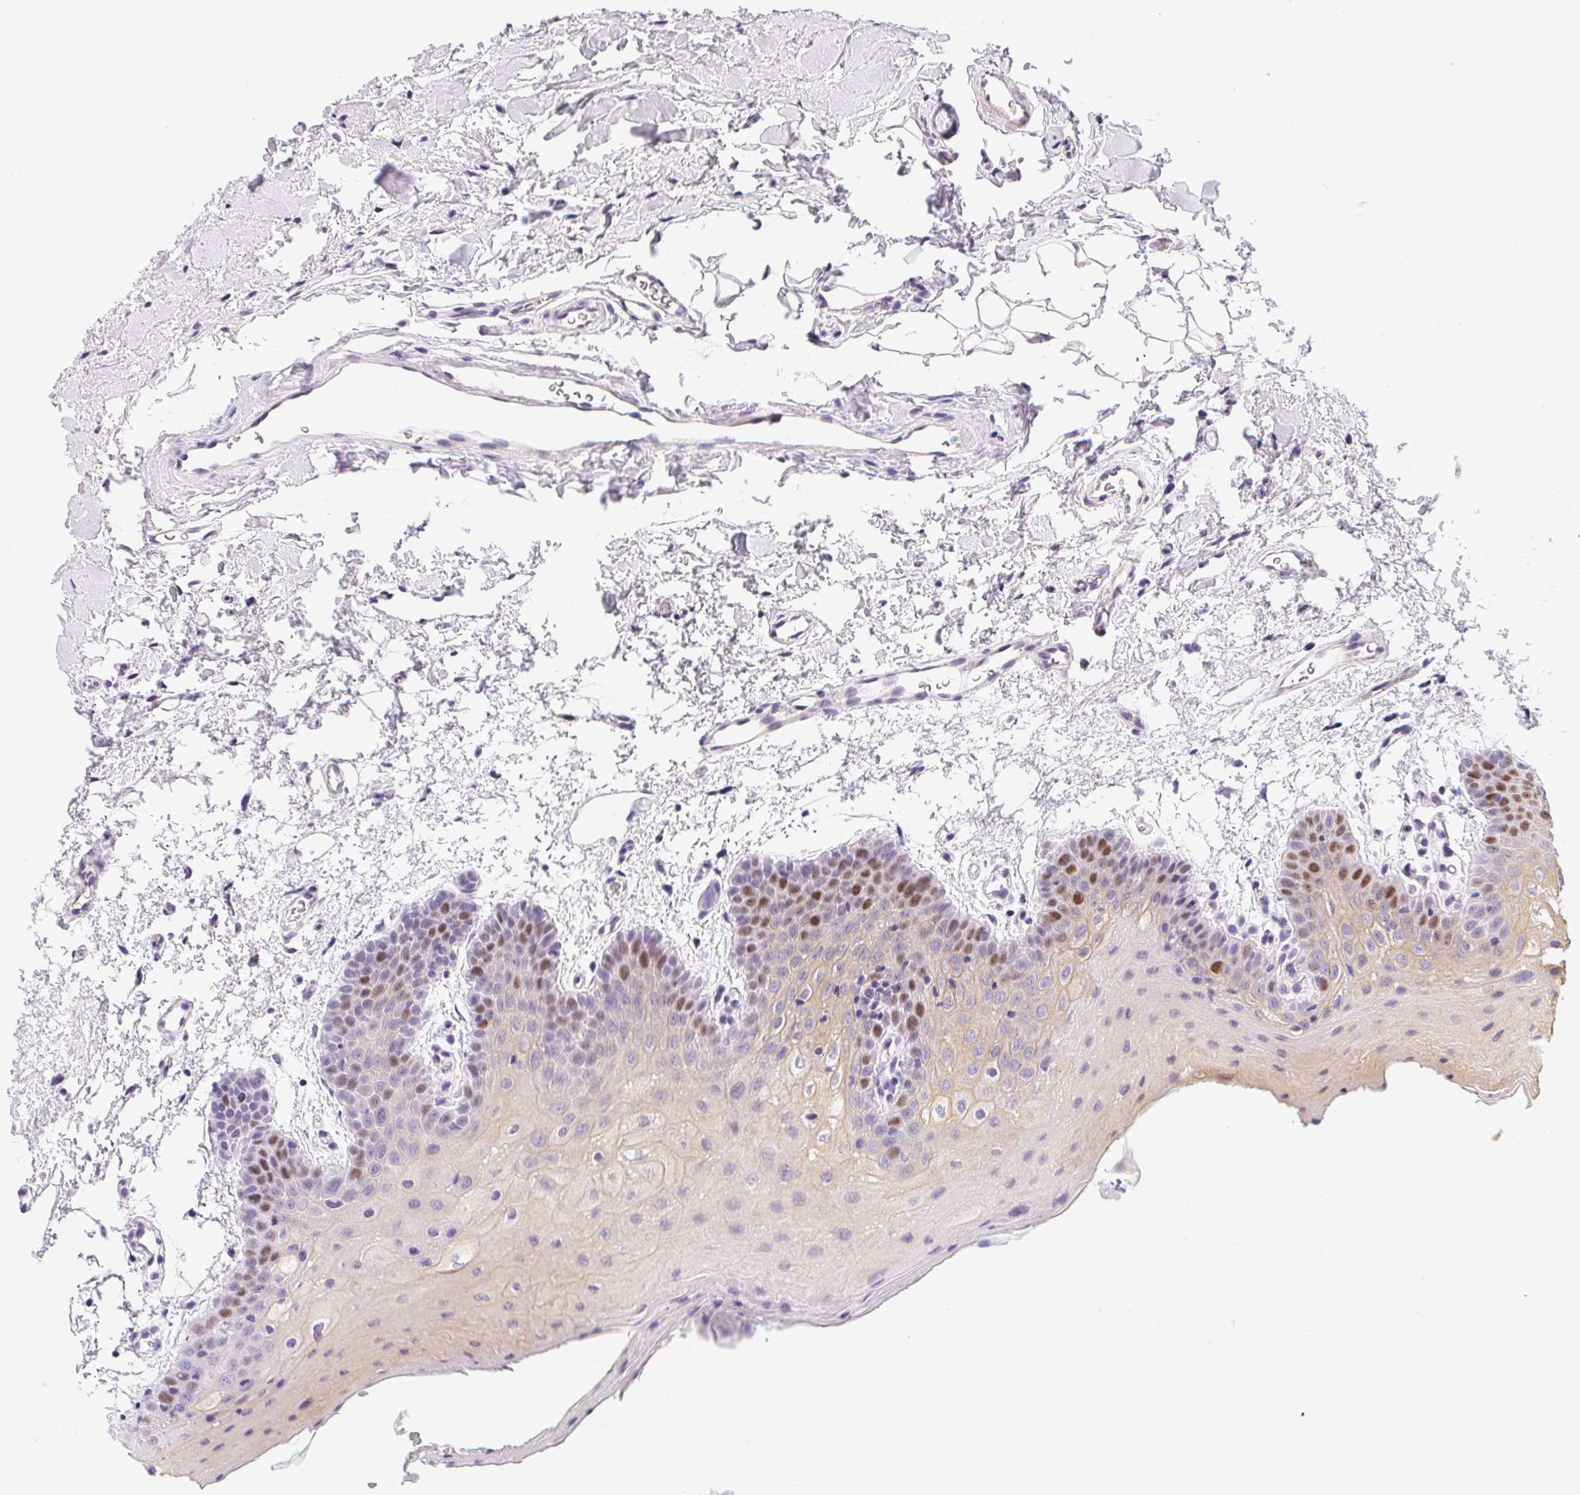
{"staining": {"intensity": "moderate", "quantity": ">75%", "location": "cytoplasmic/membranous,nuclear"}, "tissue": "oral mucosa", "cell_type": "Squamous epithelial cells", "image_type": "normal", "snomed": [{"axis": "morphology", "description": "Normal tissue, NOS"}, {"axis": "morphology", "description": "Squamous cell carcinoma, NOS"}, {"axis": "topography", "description": "Oral tissue"}, {"axis": "topography", "description": "Head-Neck"}], "caption": "Immunohistochemistry micrograph of normal human oral mucosa stained for a protein (brown), which reveals medium levels of moderate cytoplasmic/membranous,nuclear expression in about >75% of squamous epithelial cells.", "gene": "HELLS", "patient": {"sex": "female", "age": 50}}